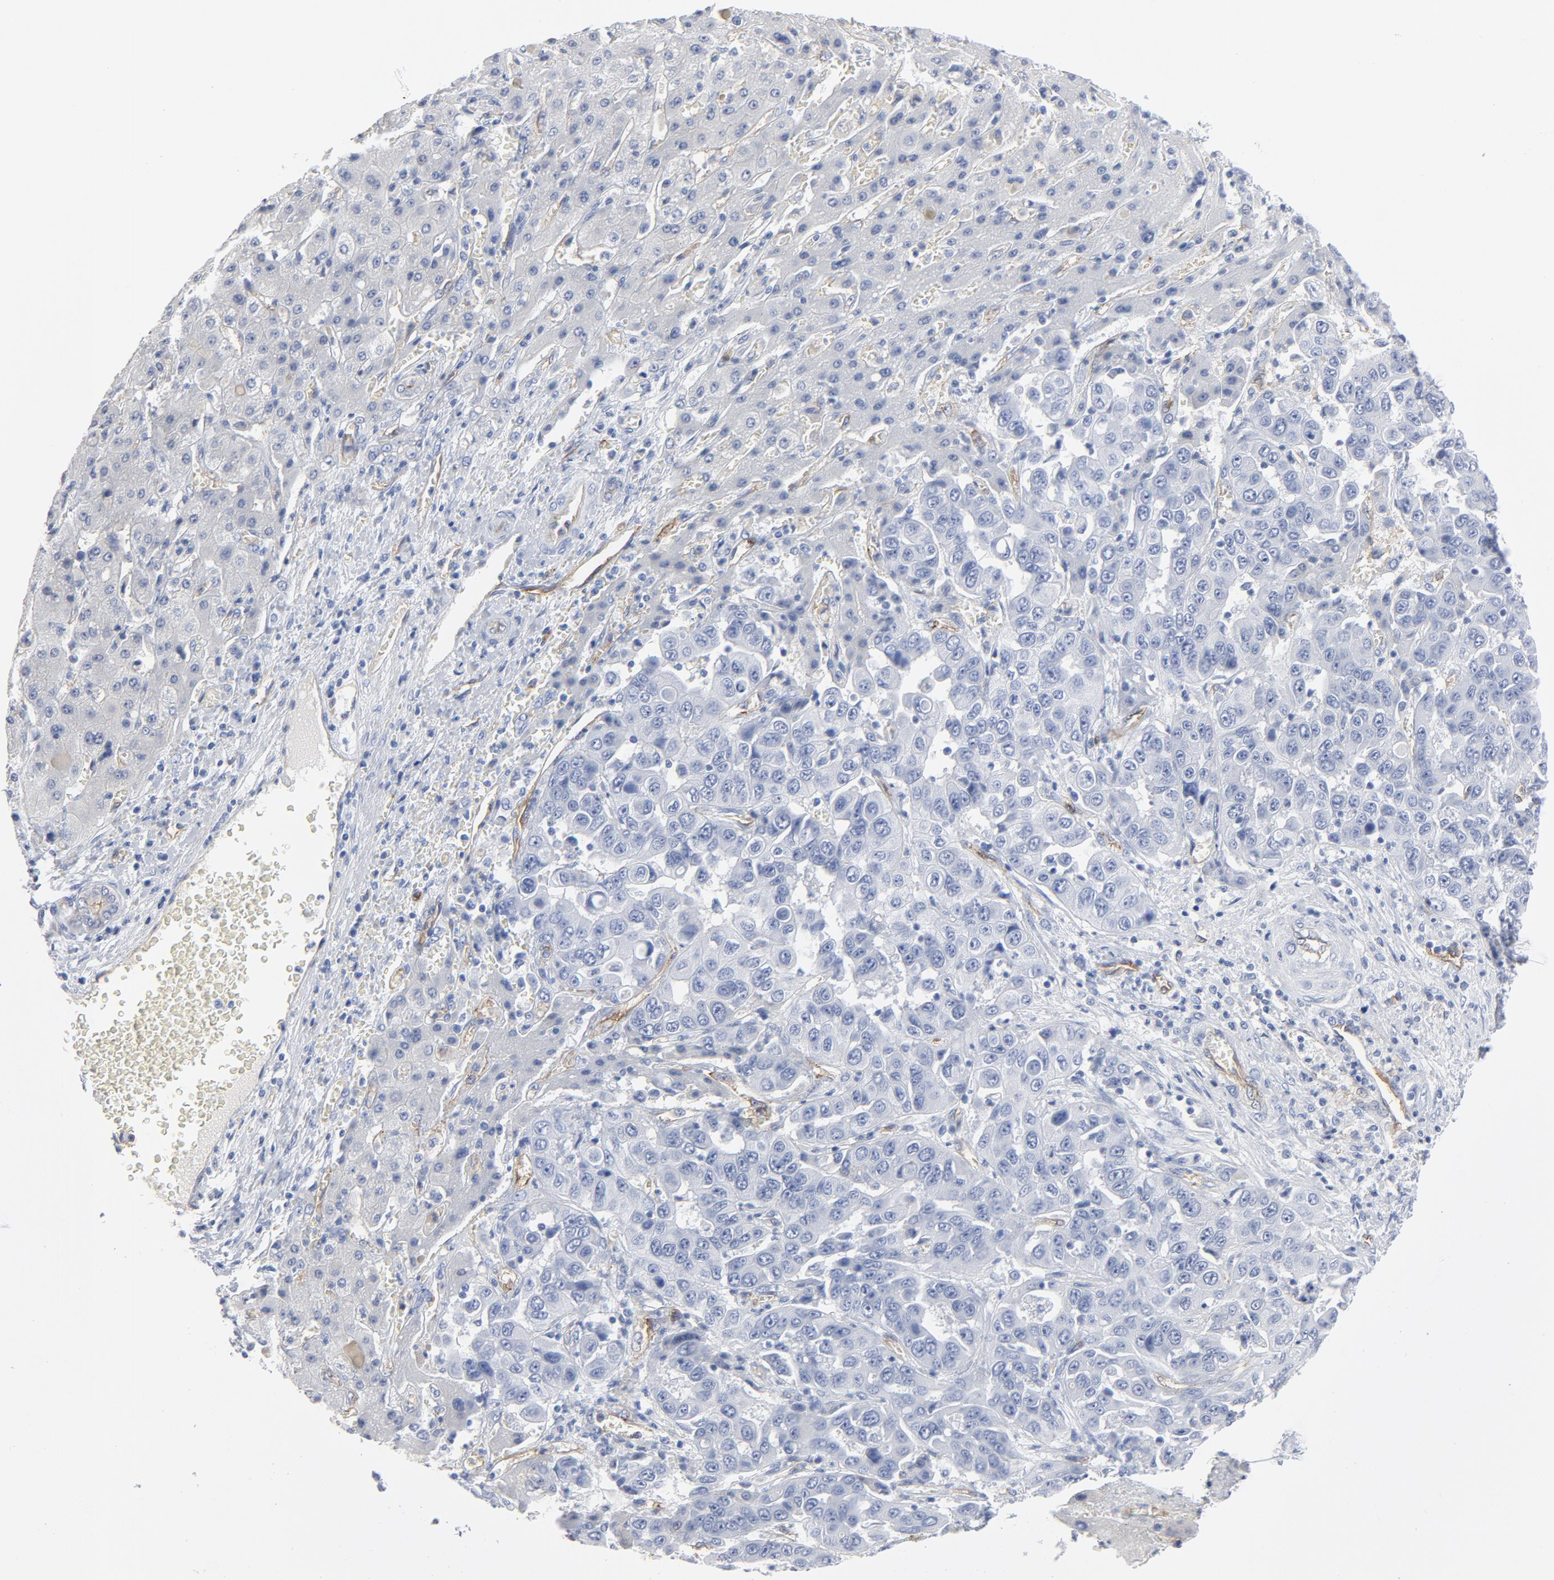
{"staining": {"intensity": "negative", "quantity": "none", "location": "none"}, "tissue": "liver cancer", "cell_type": "Tumor cells", "image_type": "cancer", "snomed": [{"axis": "morphology", "description": "Cholangiocarcinoma"}, {"axis": "topography", "description": "Liver"}], "caption": "Image shows no significant protein positivity in tumor cells of cholangiocarcinoma (liver).", "gene": "SHANK3", "patient": {"sex": "female", "age": 52}}